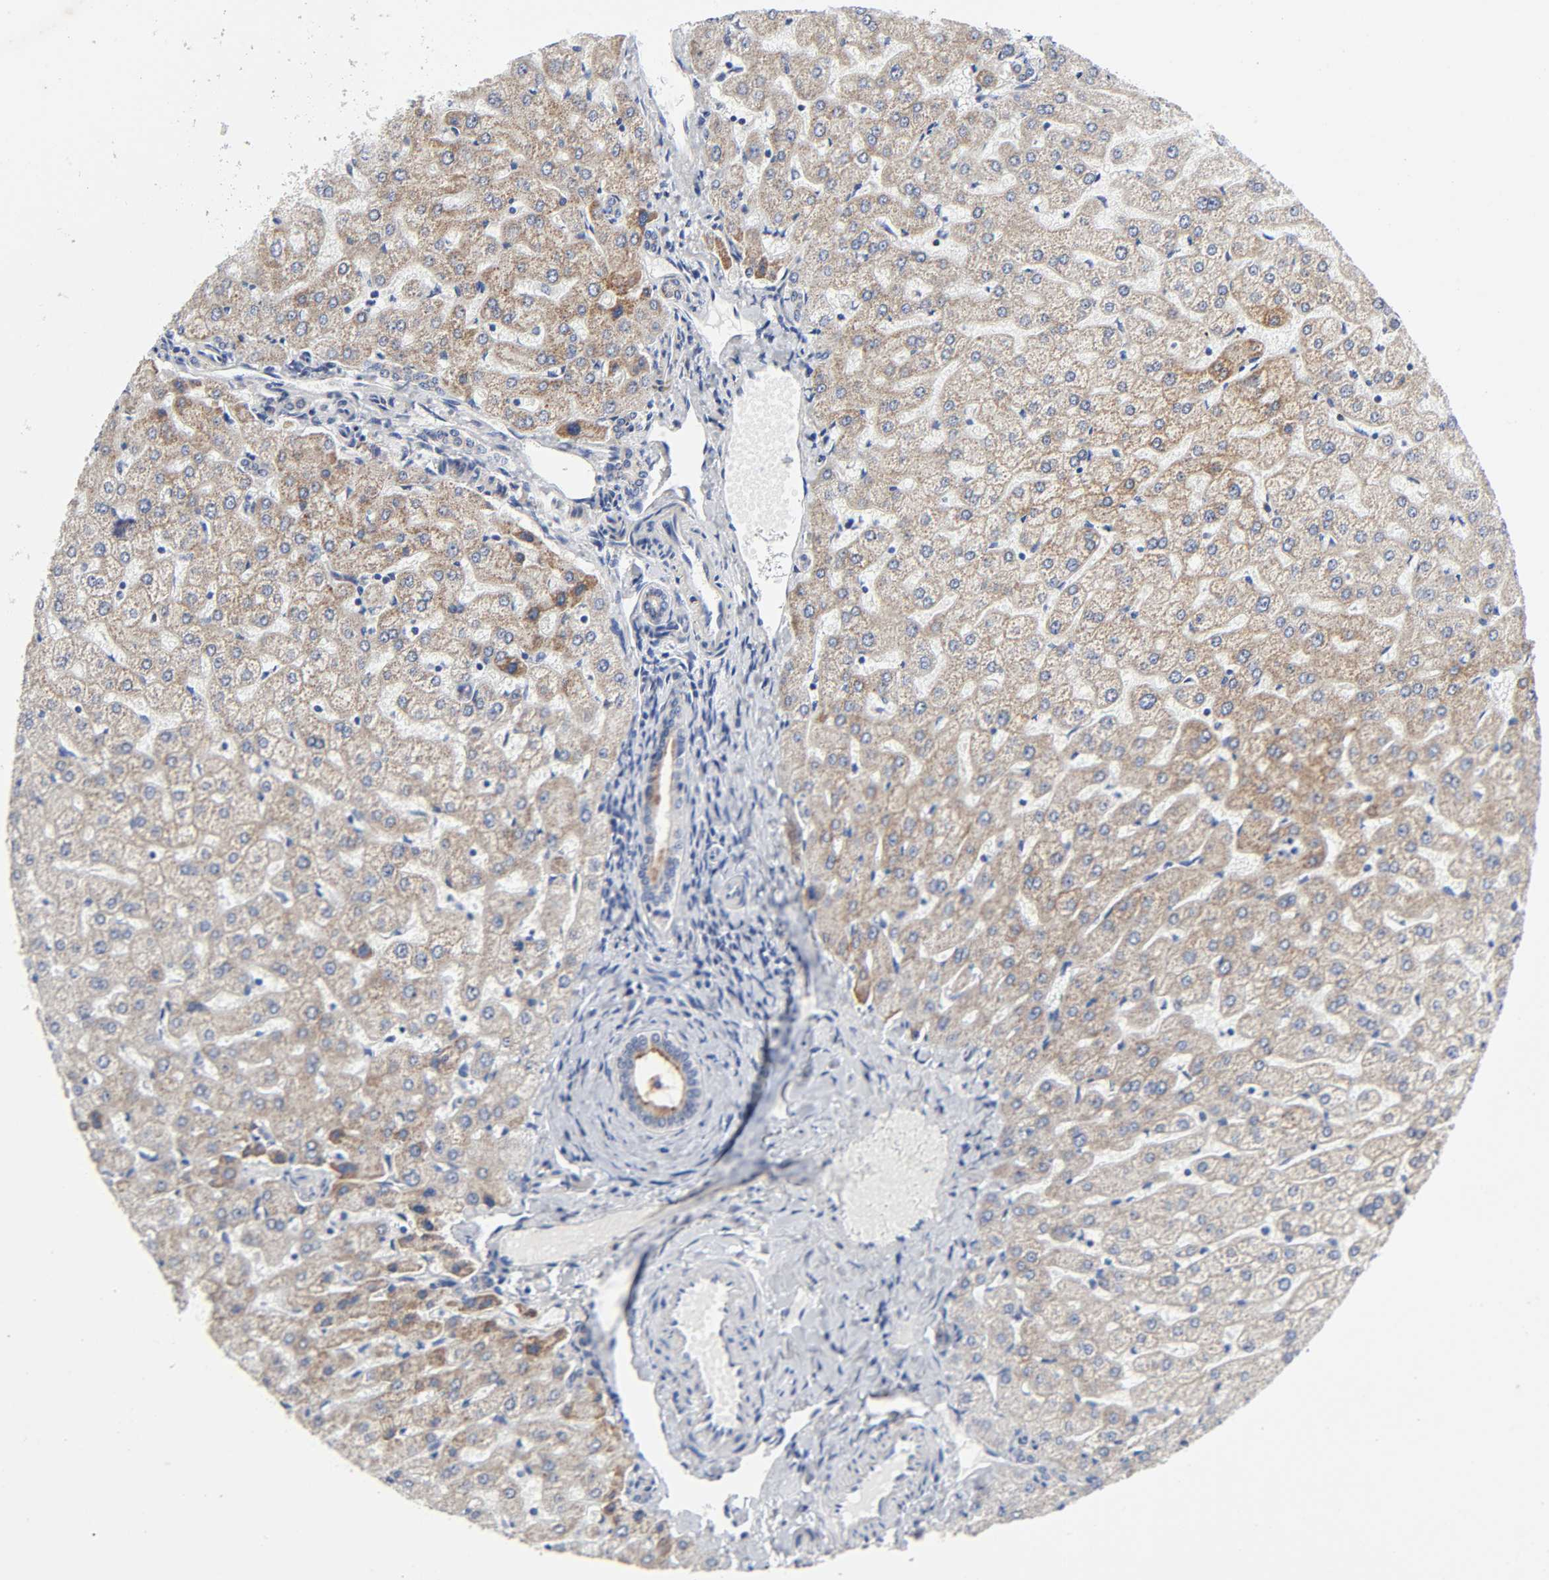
{"staining": {"intensity": "moderate", "quantity": "25%-75%", "location": "cytoplasmic/membranous"}, "tissue": "liver", "cell_type": "Cholangiocytes", "image_type": "normal", "snomed": [{"axis": "morphology", "description": "Normal tissue, NOS"}, {"axis": "morphology", "description": "Fibrosis, NOS"}, {"axis": "topography", "description": "Liver"}], "caption": "A photomicrograph of human liver stained for a protein displays moderate cytoplasmic/membranous brown staining in cholangiocytes. (brown staining indicates protein expression, while blue staining denotes nuclei).", "gene": "AOPEP", "patient": {"sex": "female", "age": 29}}